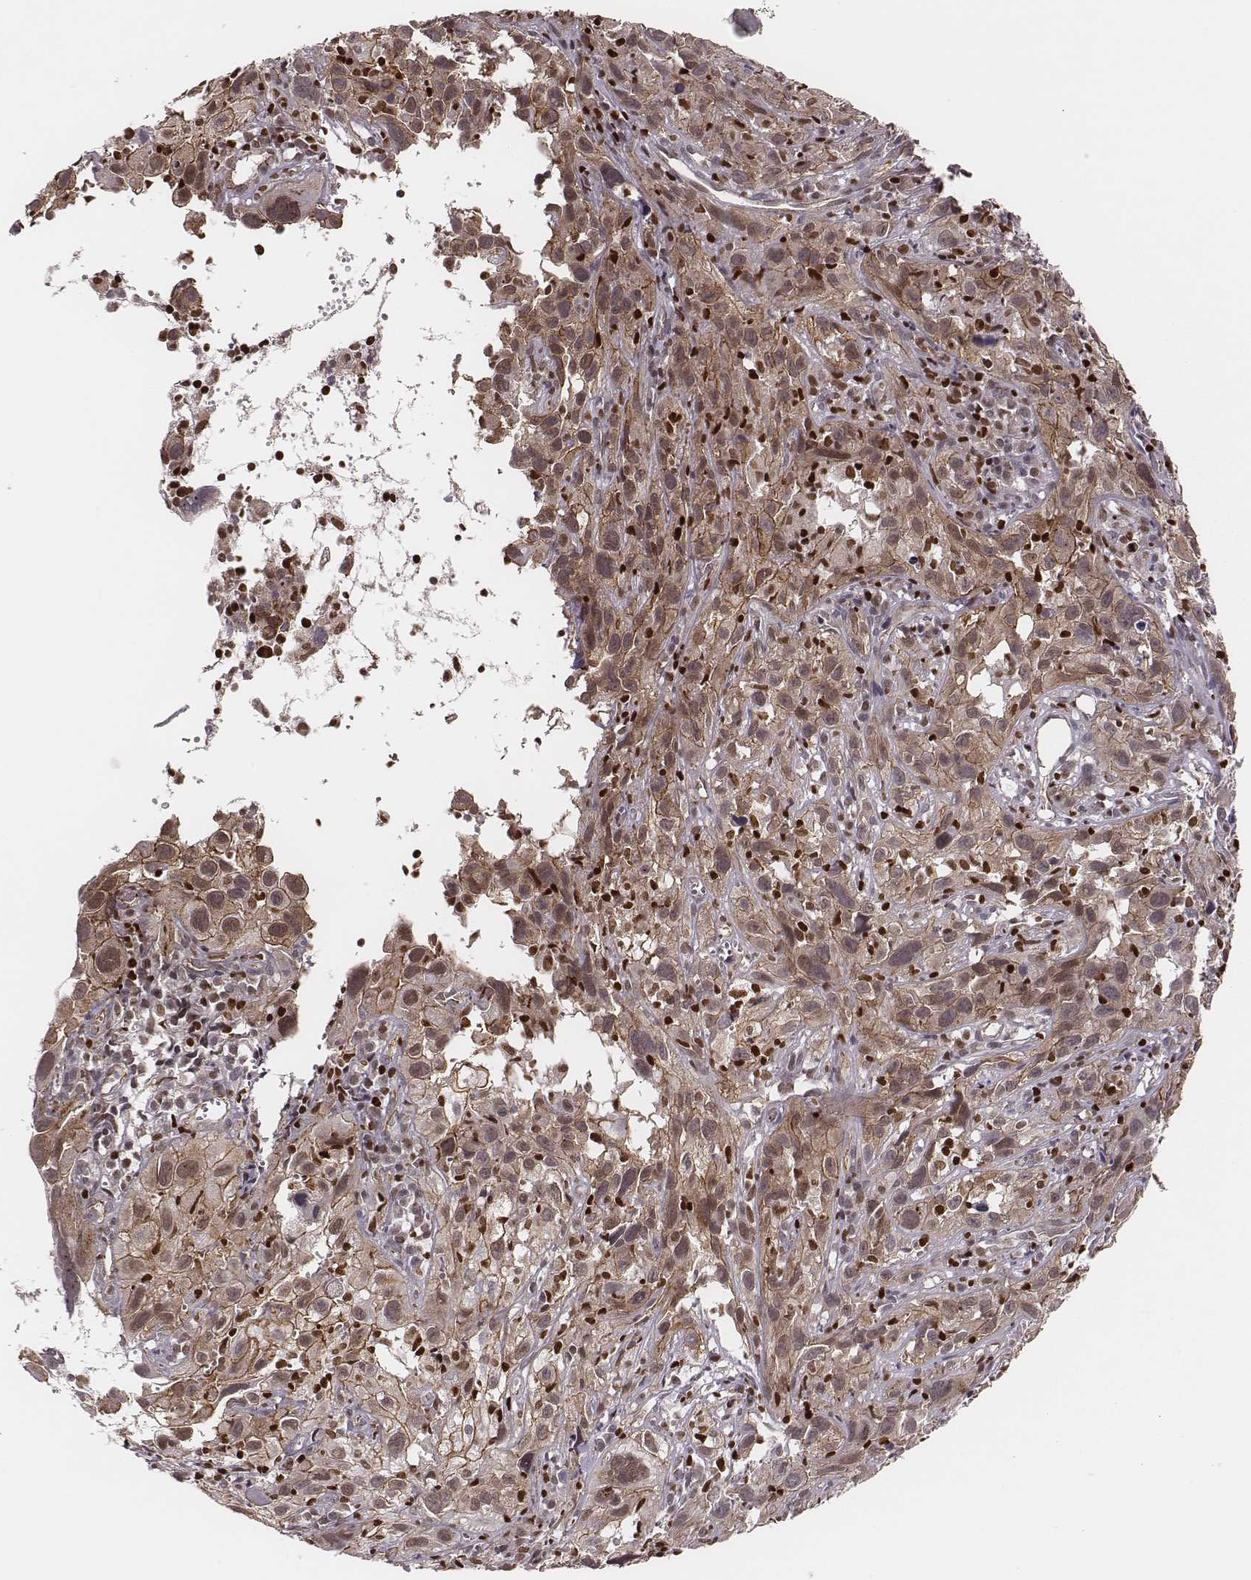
{"staining": {"intensity": "moderate", "quantity": ">75%", "location": "cytoplasmic/membranous,nuclear"}, "tissue": "cervical cancer", "cell_type": "Tumor cells", "image_type": "cancer", "snomed": [{"axis": "morphology", "description": "Squamous cell carcinoma, NOS"}, {"axis": "topography", "description": "Cervix"}], "caption": "Protein staining reveals moderate cytoplasmic/membranous and nuclear positivity in approximately >75% of tumor cells in squamous cell carcinoma (cervical).", "gene": "WDR59", "patient": {"sex": "female", "age": 37}}